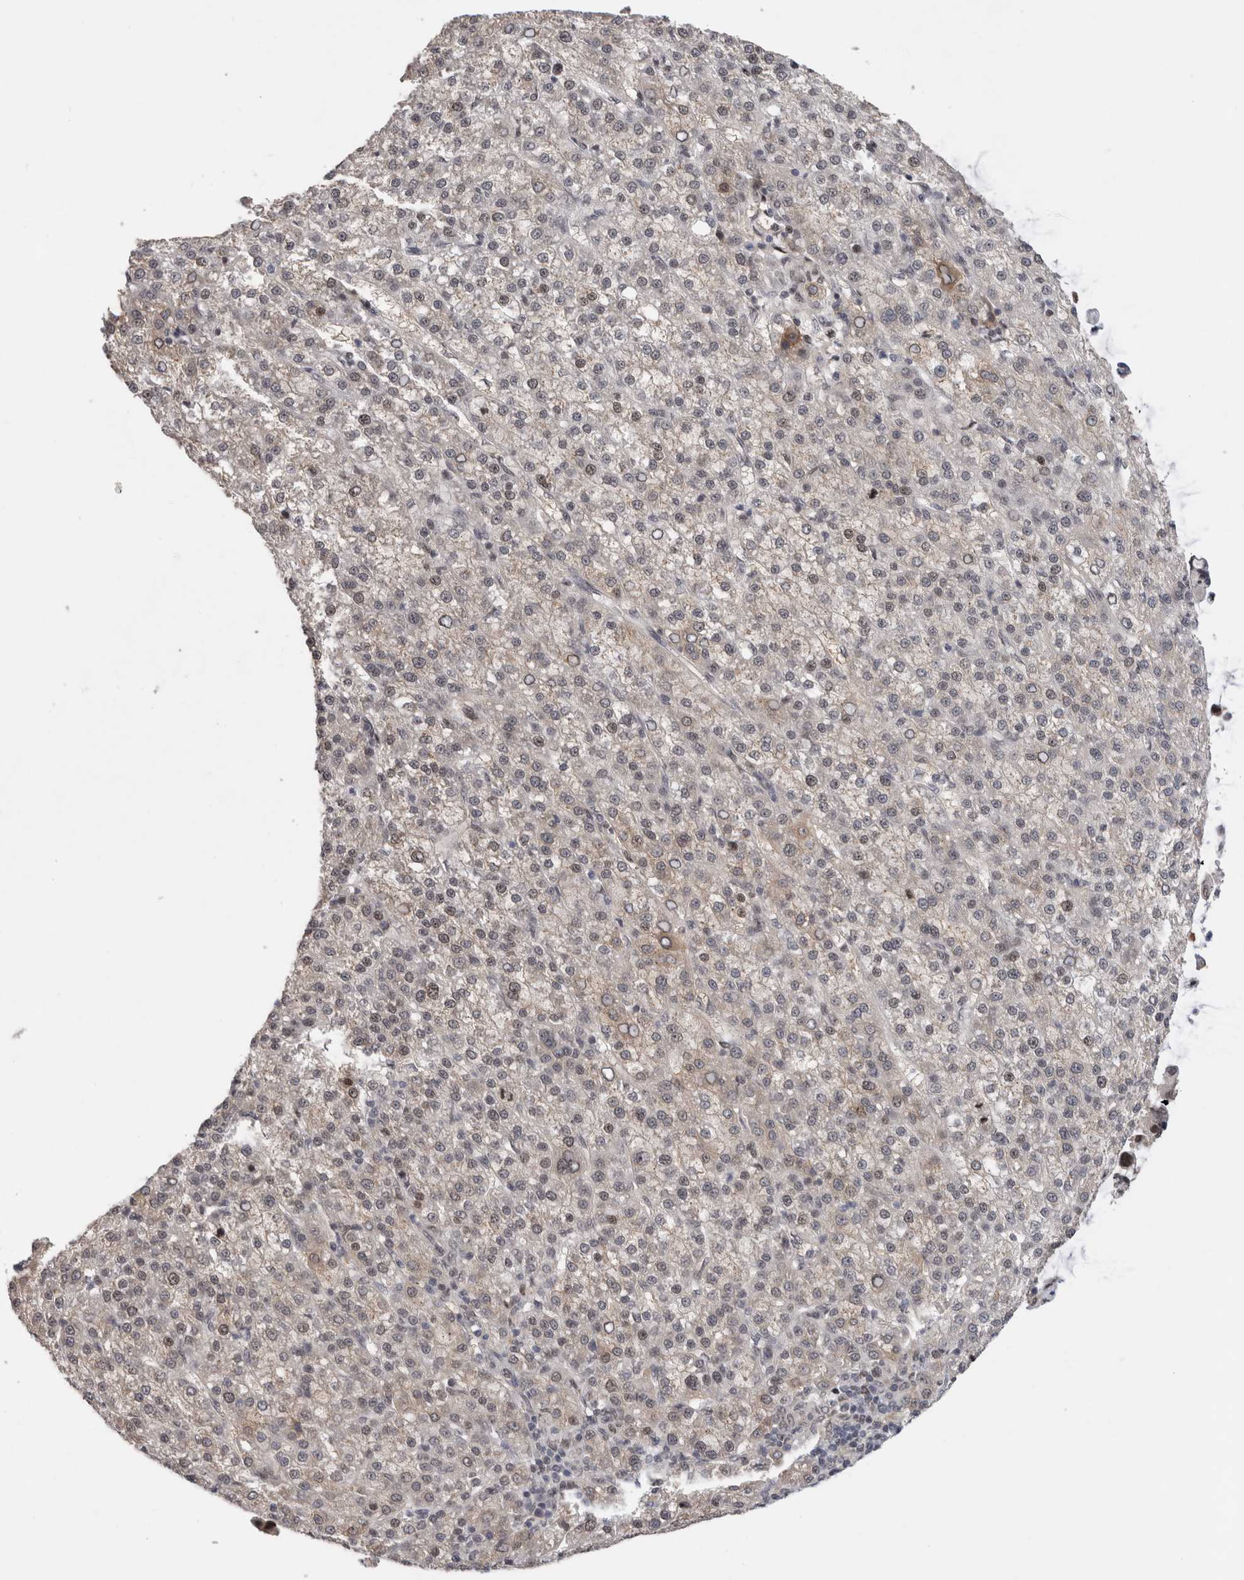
{"staining": {"intensity": "weak", "quantity": "25%-75%", "location": "nuclear"}, "tissue": "liver cancer", "cell_type": "Tumor cells", "image_type": "cancer", "snomed": [{"axis": "morphology", "description": "Carcinoma, Hepatocellular, NOS"}, {"axis": "topography", "description": "Liver"}], "caption": "A micrograph of hepatocellular carcinoma (liver) stained for a protein demonstrates weak nuclear brown staining in tumor cells.", "gene": "ZNF521", "patient": {"sex": "female", "age": 58}}